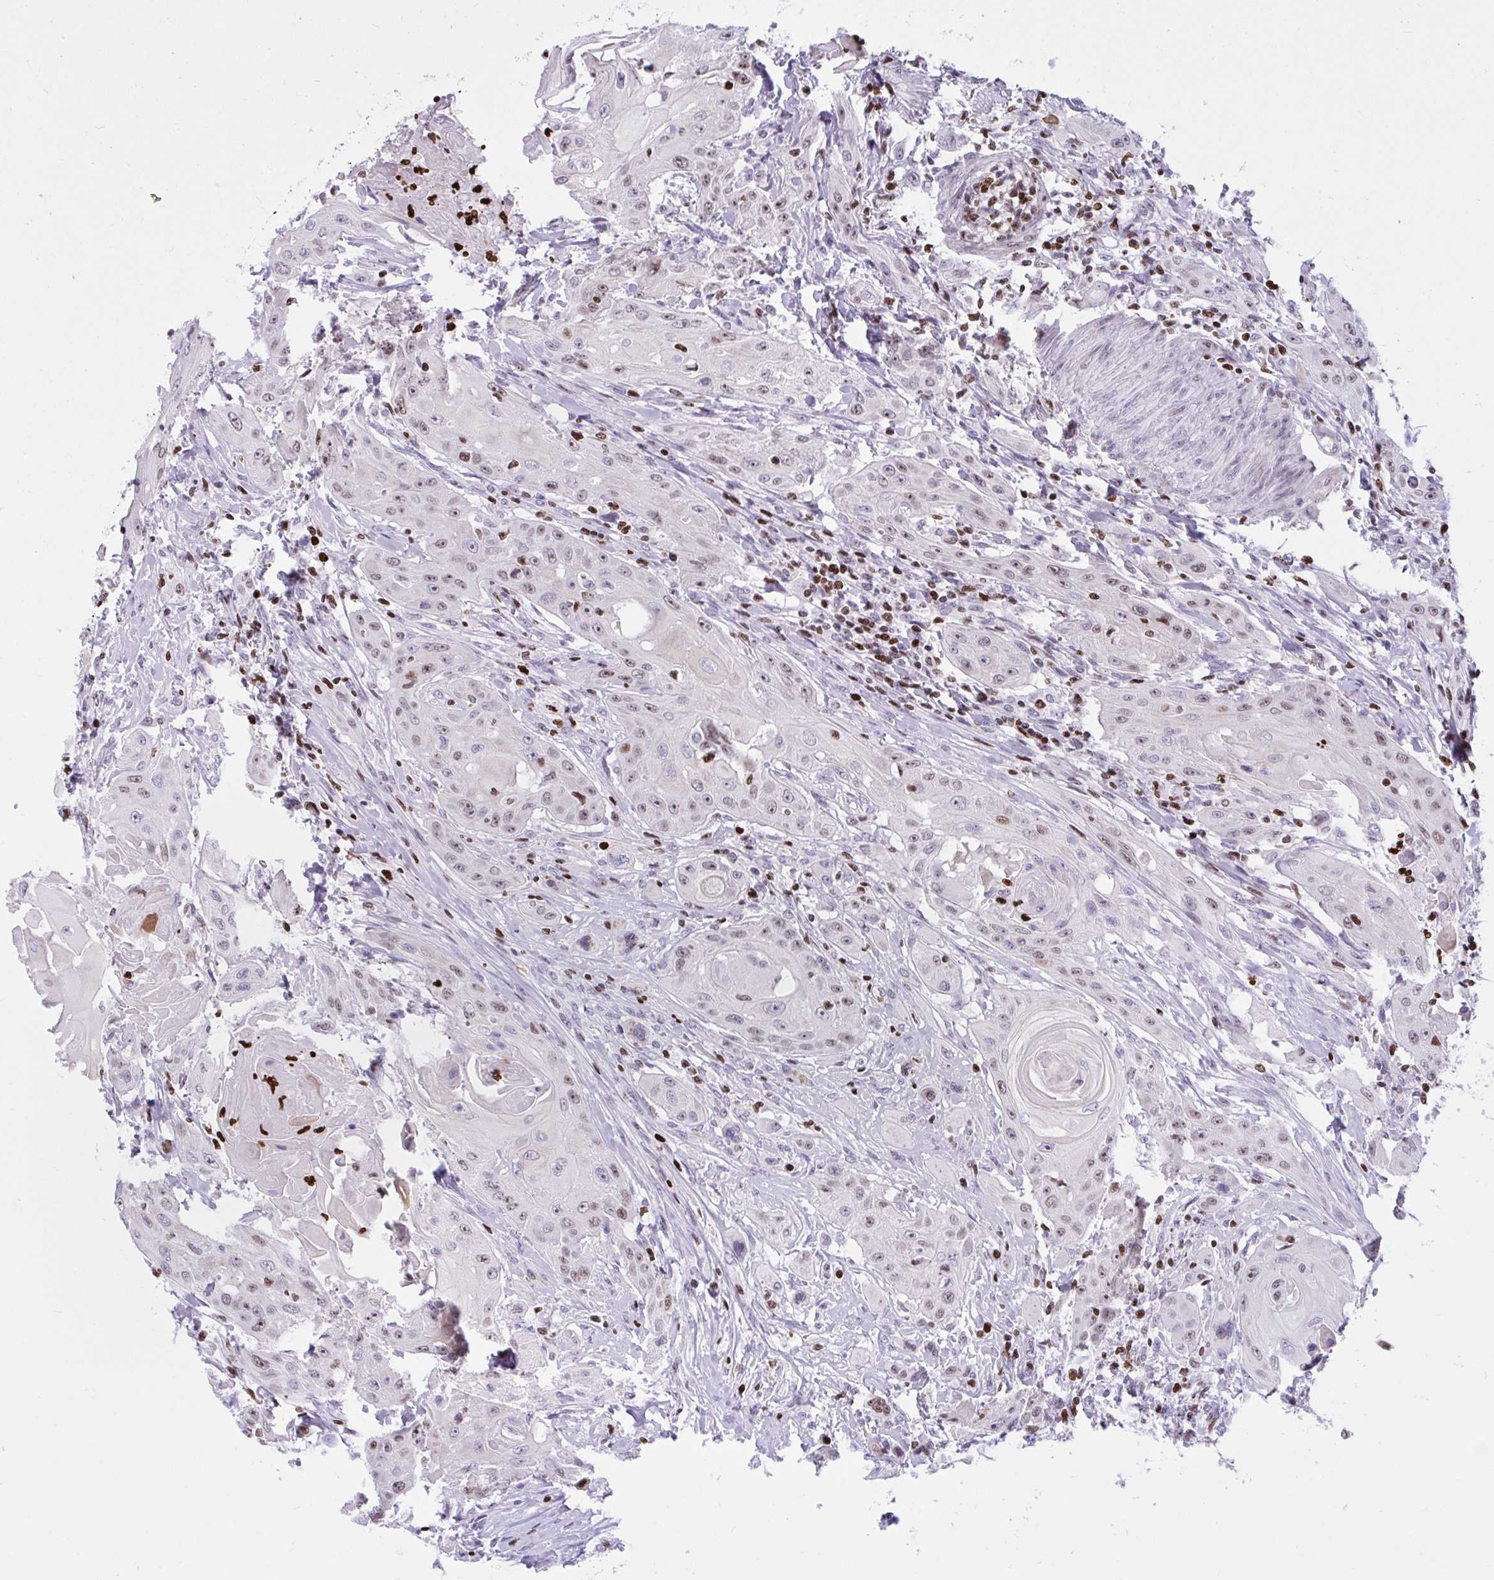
{"staining": {"intensity": "weak", "quantity": "25%-75%", "location": "nuclear"}, "tissue": "head and neck cancer", "cell_type": "Tumor cells", "image_type": "cancer", "snomed": [{"axis": "morphology", "description": "Squamous cell carcinoma, NOS"}, {"axis": "topography", "description": "Oral tissue"}, {"axis": "topography", "description": "Head-Neck"}, {"axis": "topography", "description": "Neck, NOS"}], "caption": "Tumor cells exhibit low levels of weak nuclear expression in approximately 25%-75% of cells in squamous cell carcinoma (head and neck). (brown staining indicates protein expression, while blue staining denotes nuclei).", "gene": "HMGB2", "patient": {"sex": "female", "age": 55}}